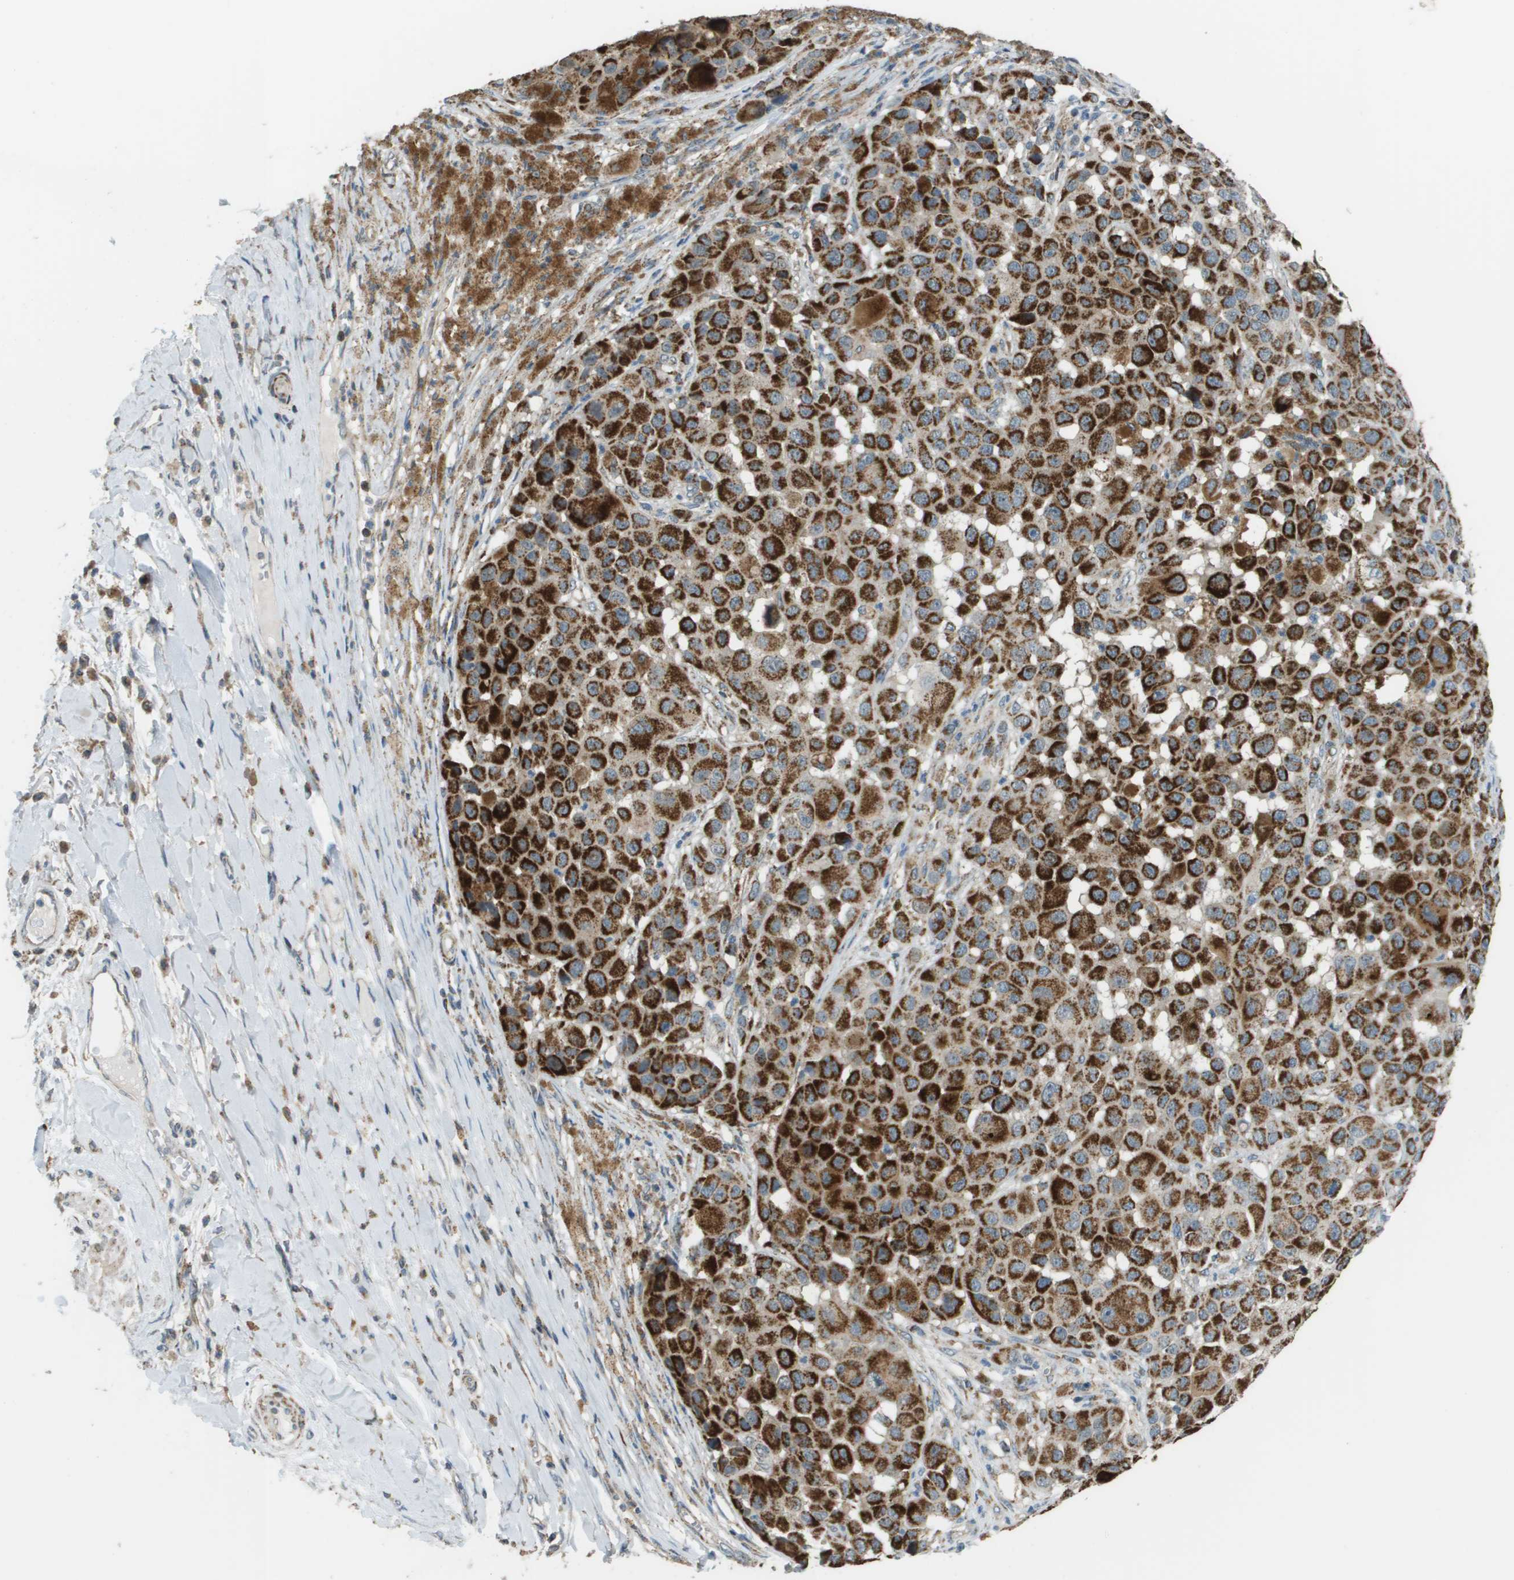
{"staining": {"intensity": "strong", "quantity": ">75%", "location": "cytoplasmic/membranous"}, "tissue": "melanoma", "cell_type": "Tumor cells", "image_type": "cancer", "snomed": [{"axis": "morphology", "description": "Malignant melanoma, NOS"}, {"axis": "topography", "description": "Skin"}], "caption": "Malignant melanoma stained for a protein displays strong cytoplasmic/membranous positivity in tumor cells.", "gene": "FH", "patient": {"sex": "male", "age": 96}}